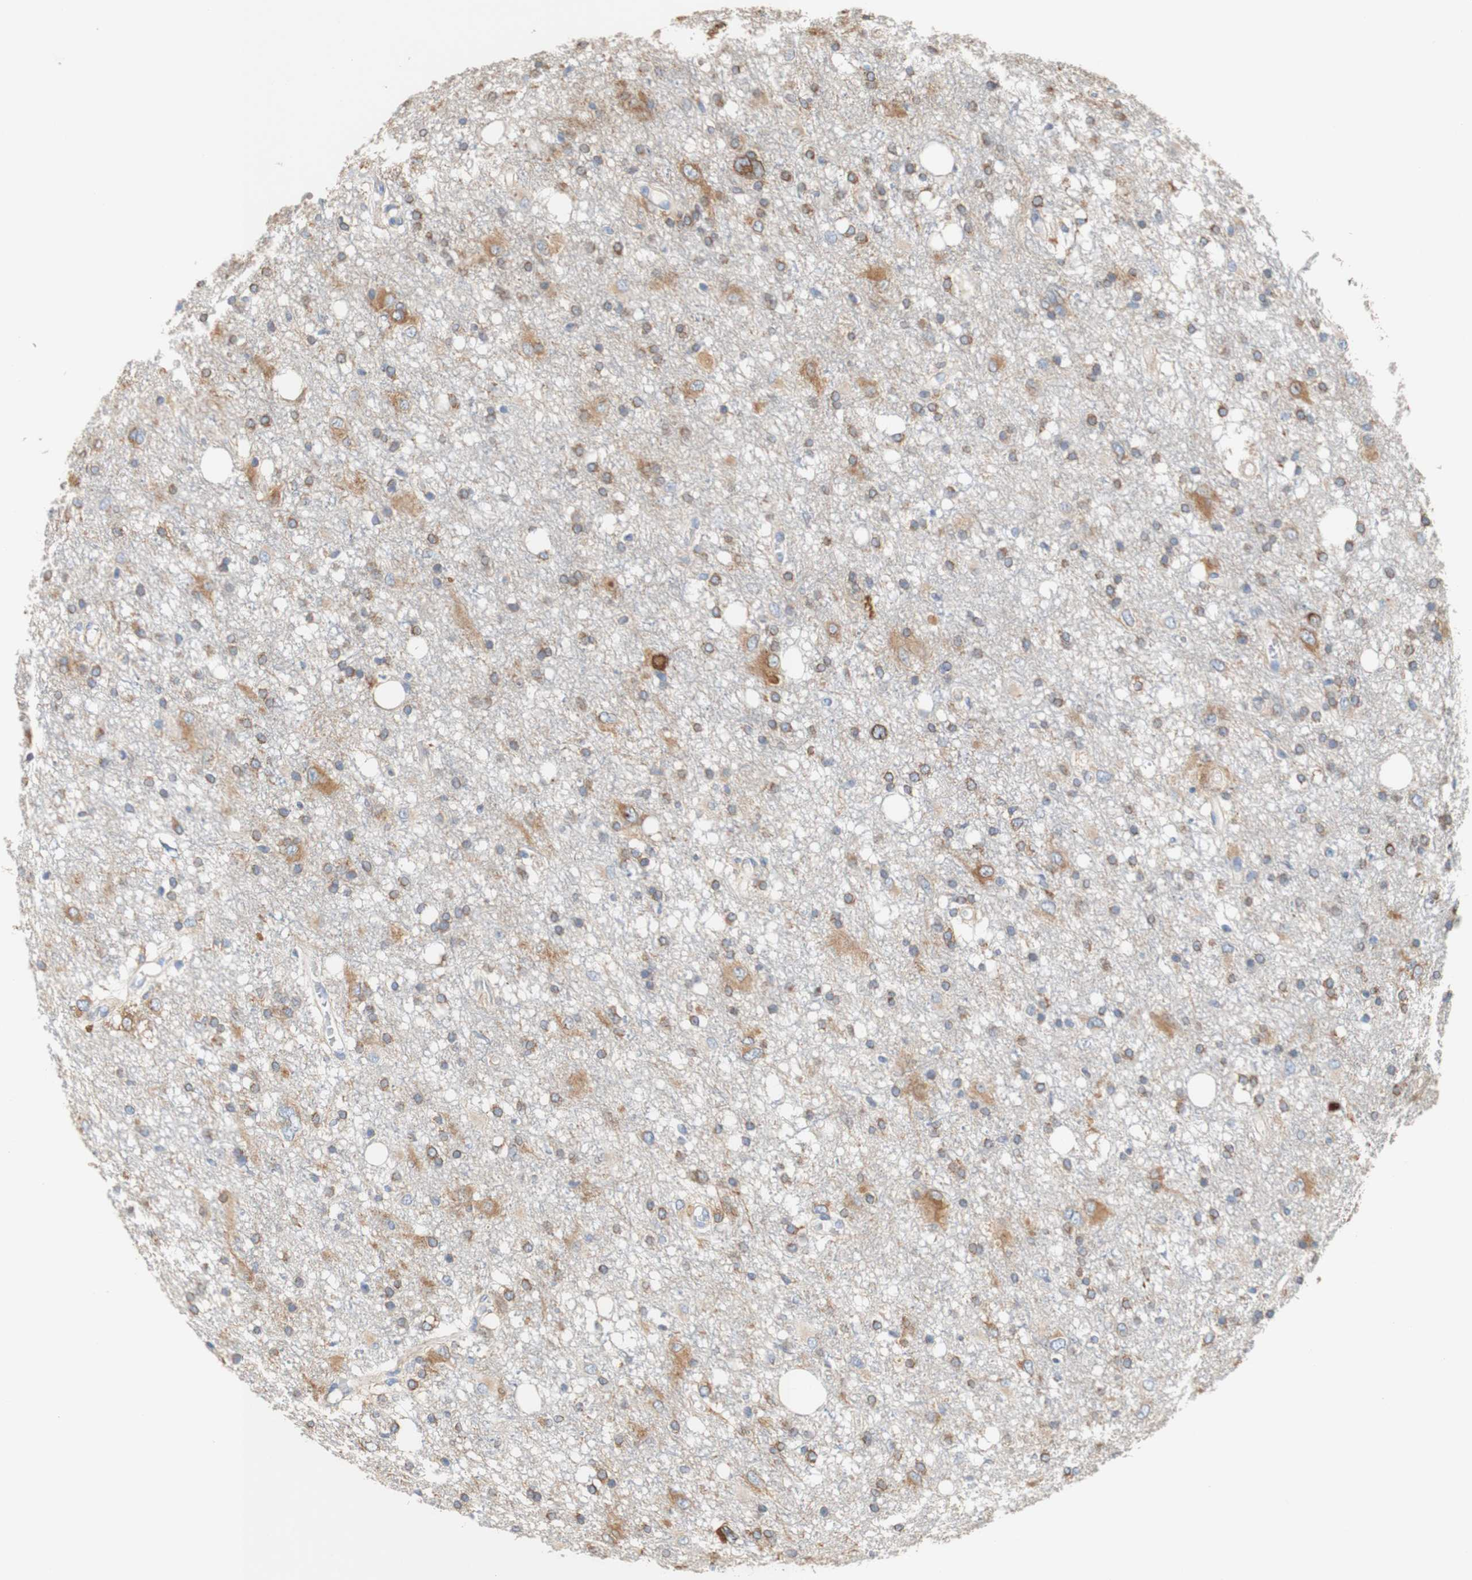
{"staining": {"intensity": "moderate", "quantity": ">75%", "location": "cytoplasmic/membranous"}, "tissue": "glioma", "cell_type": "Tumor cells", "image_type": "cancer", "snomed": [{"axis": "morphology", "description": "Glioma, malignant, High grade"}, {"axis": "topography", "description": "Brain"}], "caption": "An image of human malignant glioma (high-grade) stained for a protein exhibits moderate cytoplasmic/membranous brown staining in tumor cells. The staining is performed using DAB brown chromogen to label protein expression. The nuclei are counter-stained blue using hematoxylin.", "gene": "EIF2AK4", "patient": {"sex": "female", "age": 59}}